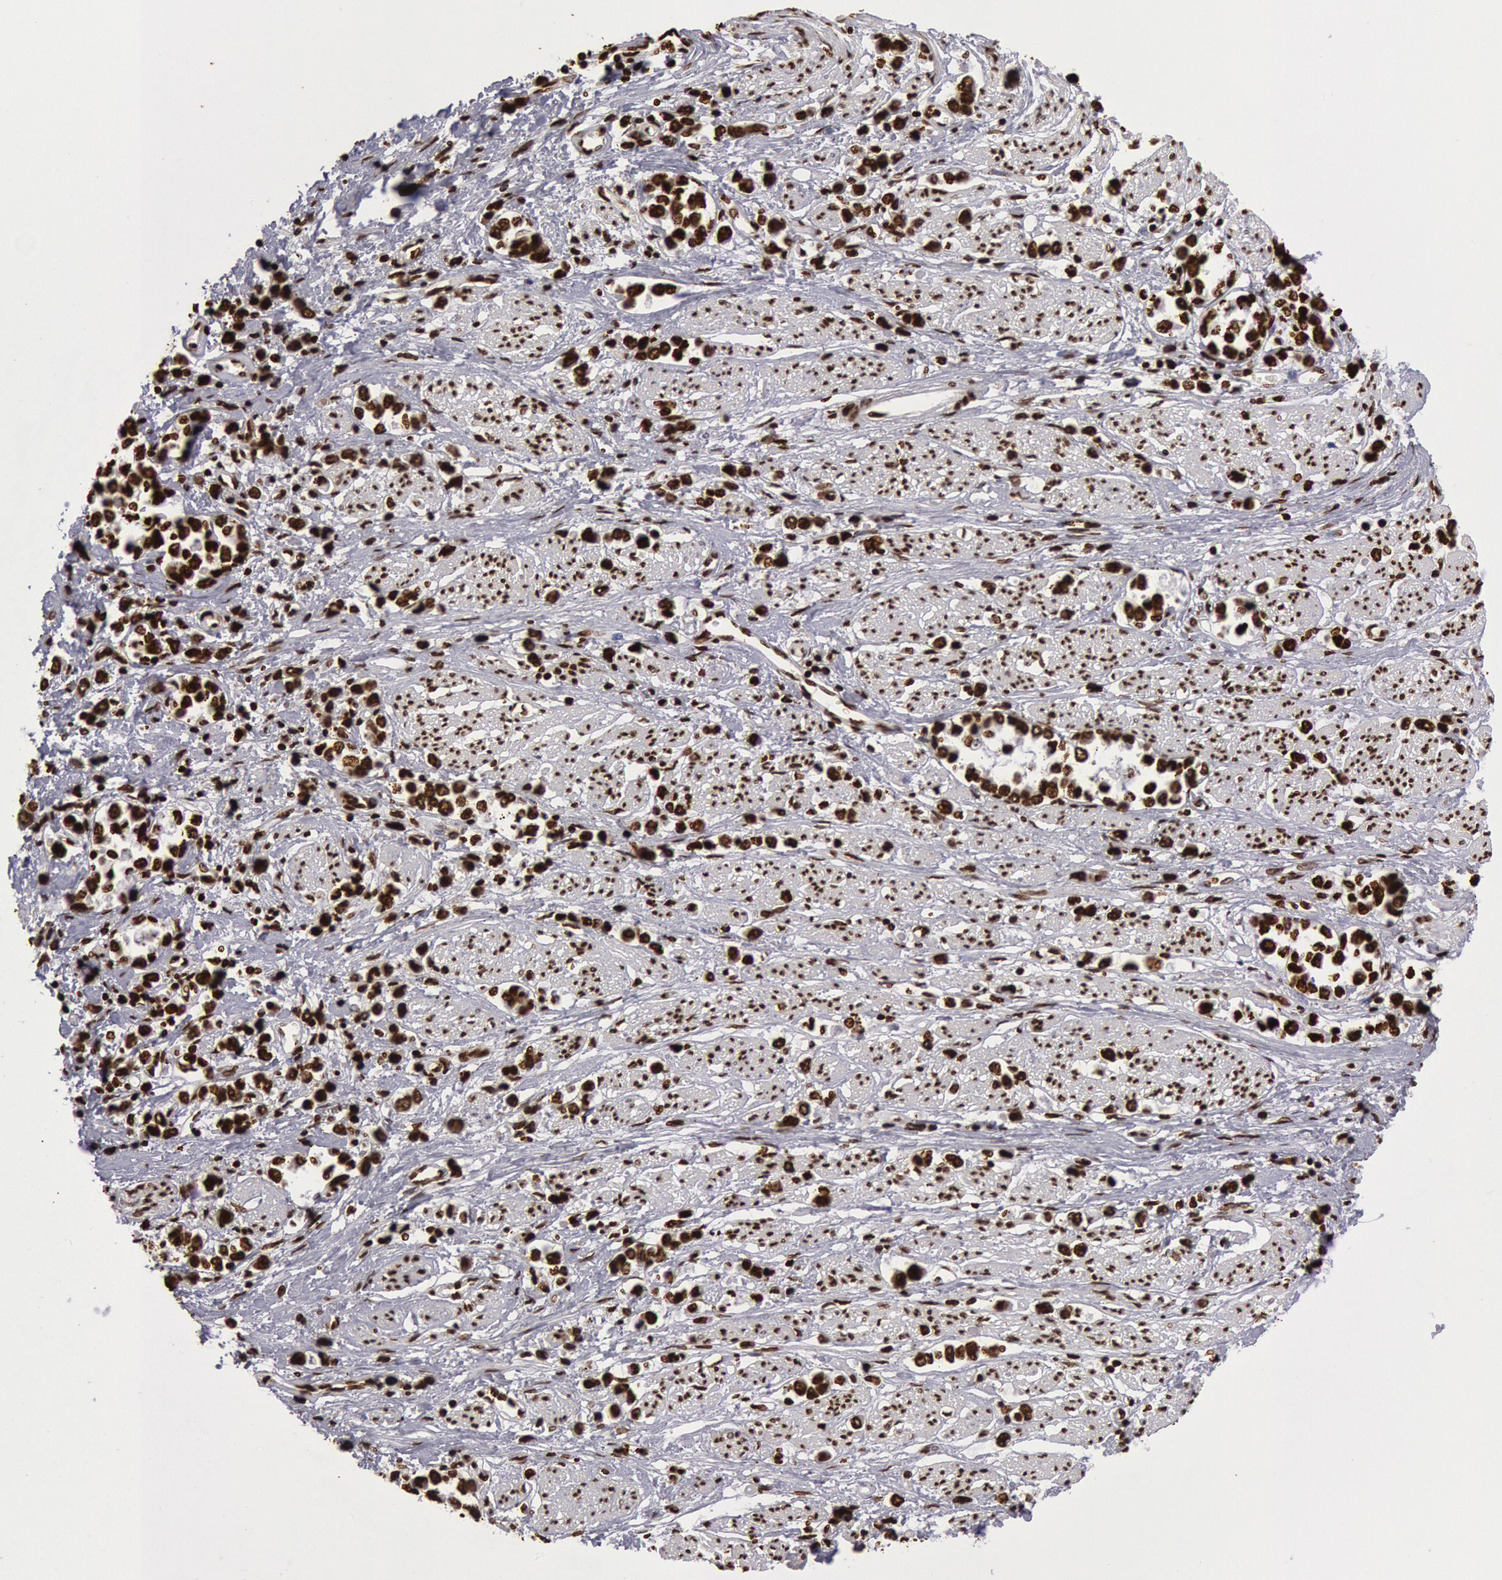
{"staining": {"intensity": "strong", "quantity": ">75%", "location": "nuclear"}, "tissue": "stomach cancer", "cell_type": "Tumor cells", "image_type": "cancer", "snomed": [{"axis": "morphology", "description": "Adenocarcinoma, NOS"}, {"axis": "topography", "description": "Stomach, upper"}], "caption": "About >75% of tumor cells in human adenocarcinoma (stomach) demonstrate strong nuclear protein positivity as visualized by brown immunohistochemical staining.", "gene": "H3-4", "patient": {"sex": "male", "age": 76}}